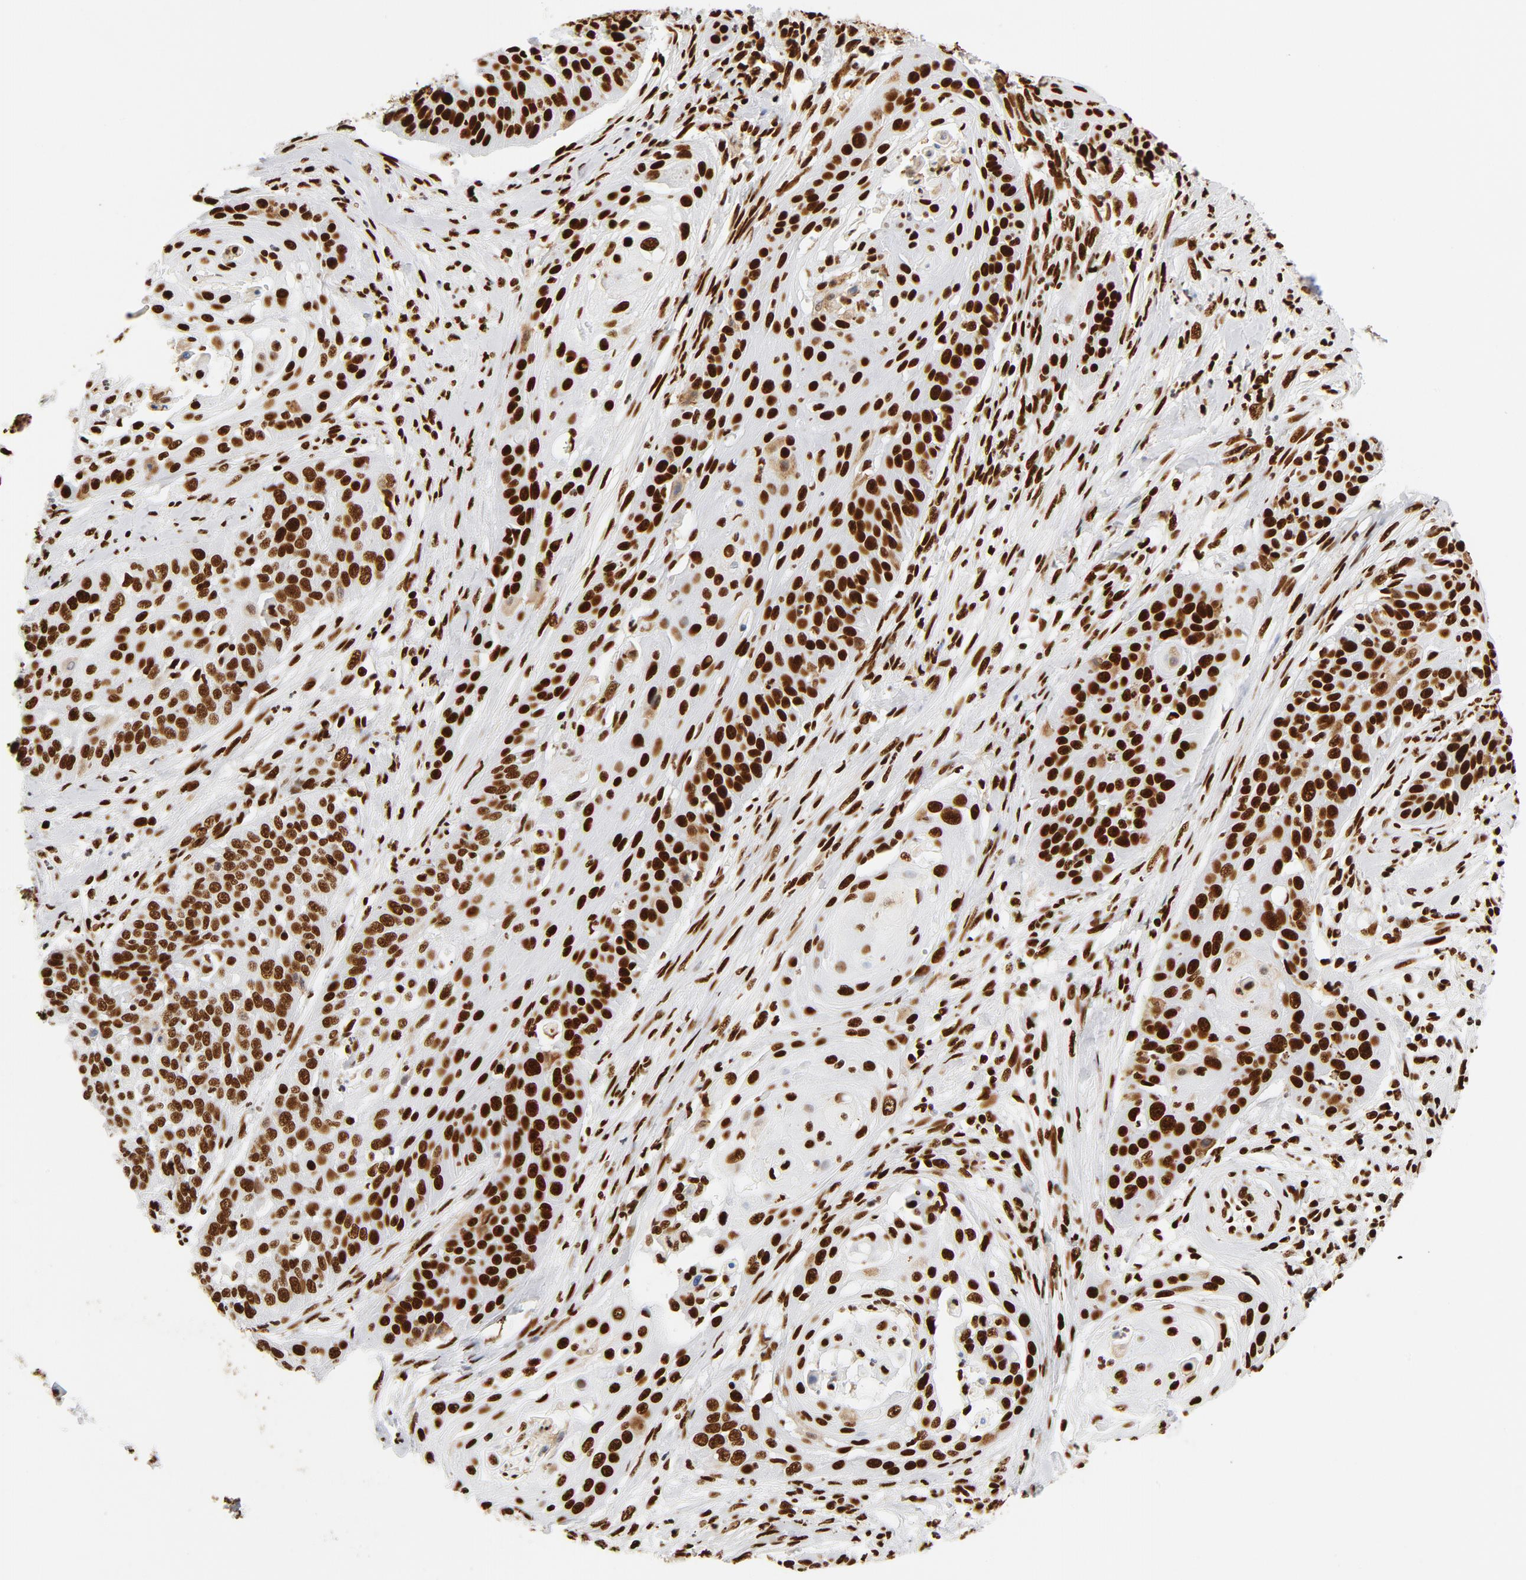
{"staining": {"intensity": "strong", "quantity": ">75%", "location": "nuclear"}, "tissue": "cervical cancer", "cell_type": "Tumor cells", "image_type": "cancer", "snomed": [{"axis": "morphology", "description": "Squamous cell carcinoma, NOS"}, {"axis": "topography", "description": "Cervix"}], "caption": "Strong nuclear protein positivity is identified in about >75% of tumor cells in cervical squamous cell carcinoma. The staining was performed using DAB (3,3'-diaminobenzidine) to visualize the protein expression in brown, while the nuclei were stained in blue with hematoxylin (Magnification: 20x).", "gene": "XRCC6", "patient": {"sex": "female", "age": 64}}